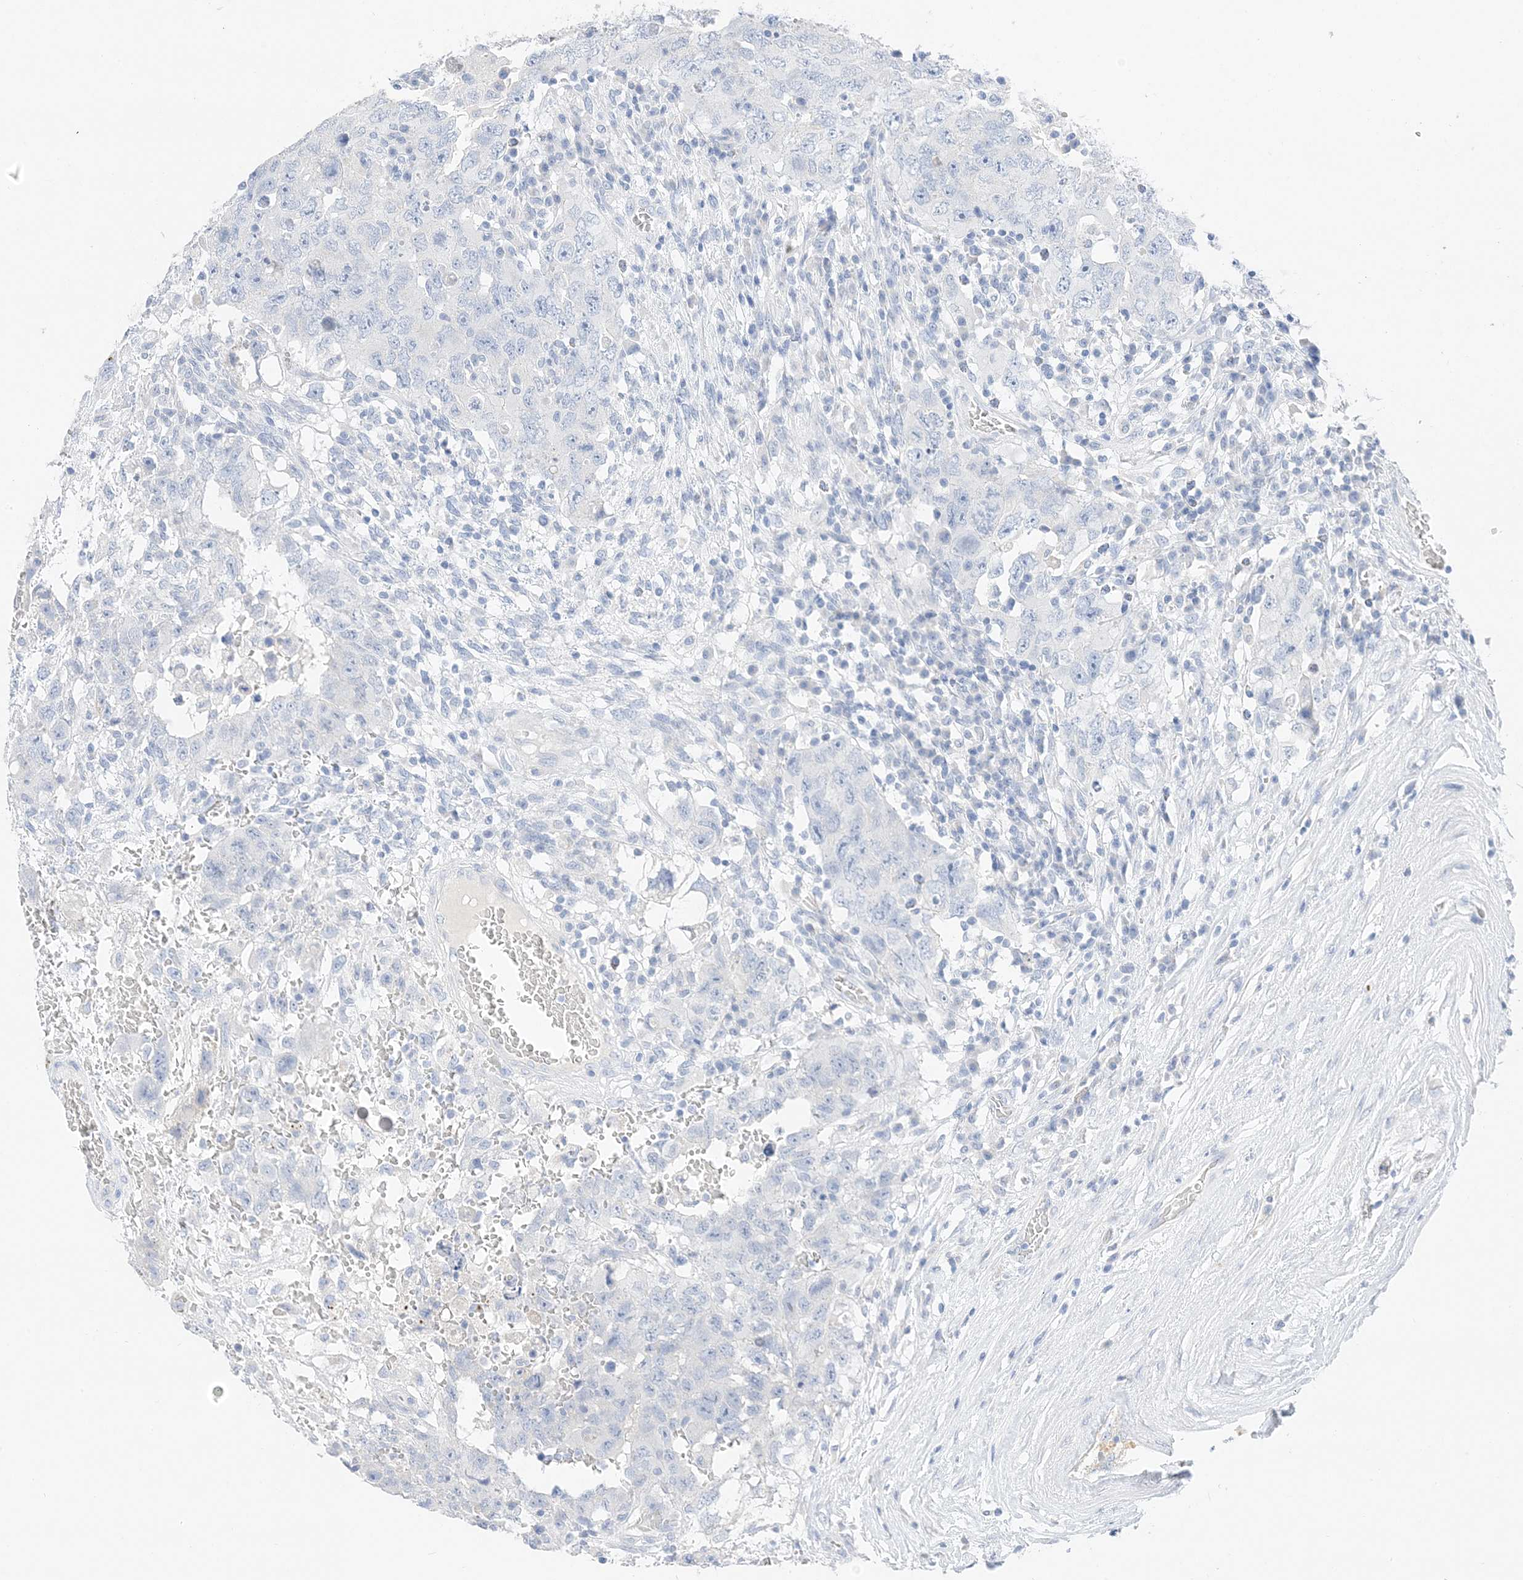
{"staining": {"intensity": "negative", "quantity": "none", "location": "none"}, "tissue": "testis cancer", "cell_type": "Tumor cells", "image_type": "cancer", "snomed": [{"axis": "morphology", "description": "Carcinoma, Embryonal, NOS"}, {"axis": "topography", "description": "Testis"}], "caption": "IHC image of testis embryonal carcinoma stained for a protein (brown), which exhibits no staining in tumor cells. (Brightfield microscopy of DAB immunohistochemistry at high magnification).", "gene": "MUC17", "patient": {"sex": "male", "age": 26}}